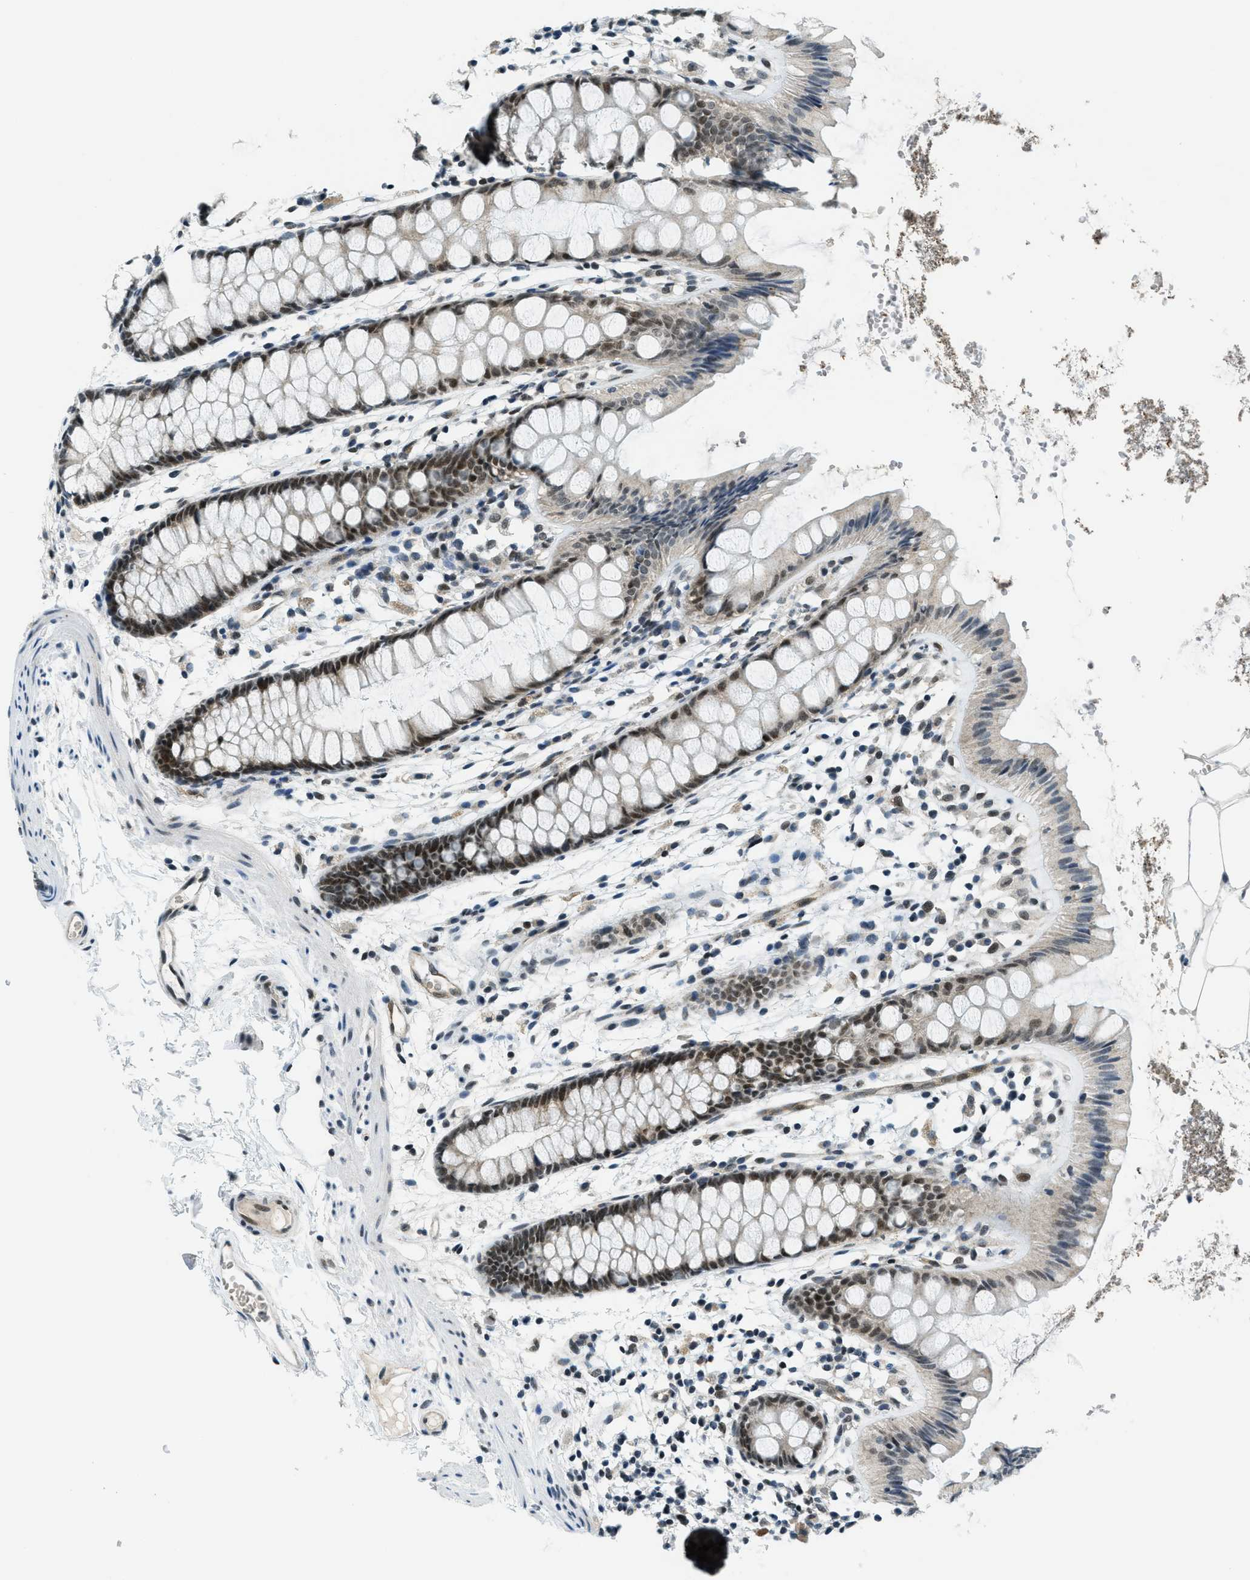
{"staining": {"intensity": "strong", "quantity": "25%-75%", "location": "nuclear"}, "tissue": "rectum", "cell_type": "Glandular cells", "image_type": "normal", "snomed": [{"axis": "morphology", "description": "Normal tissue, NOS"}, {"axis": "topography", "description": "Rectum"}], "caption": "An immunohistochemistry histopathology image of unremarkable tissue is shown. Protein staining in brown highlights strong nuclear positivity in rectum within glandular cells.", "gene": "KLF6", "patient": {"sex": "female", "age": 66}}